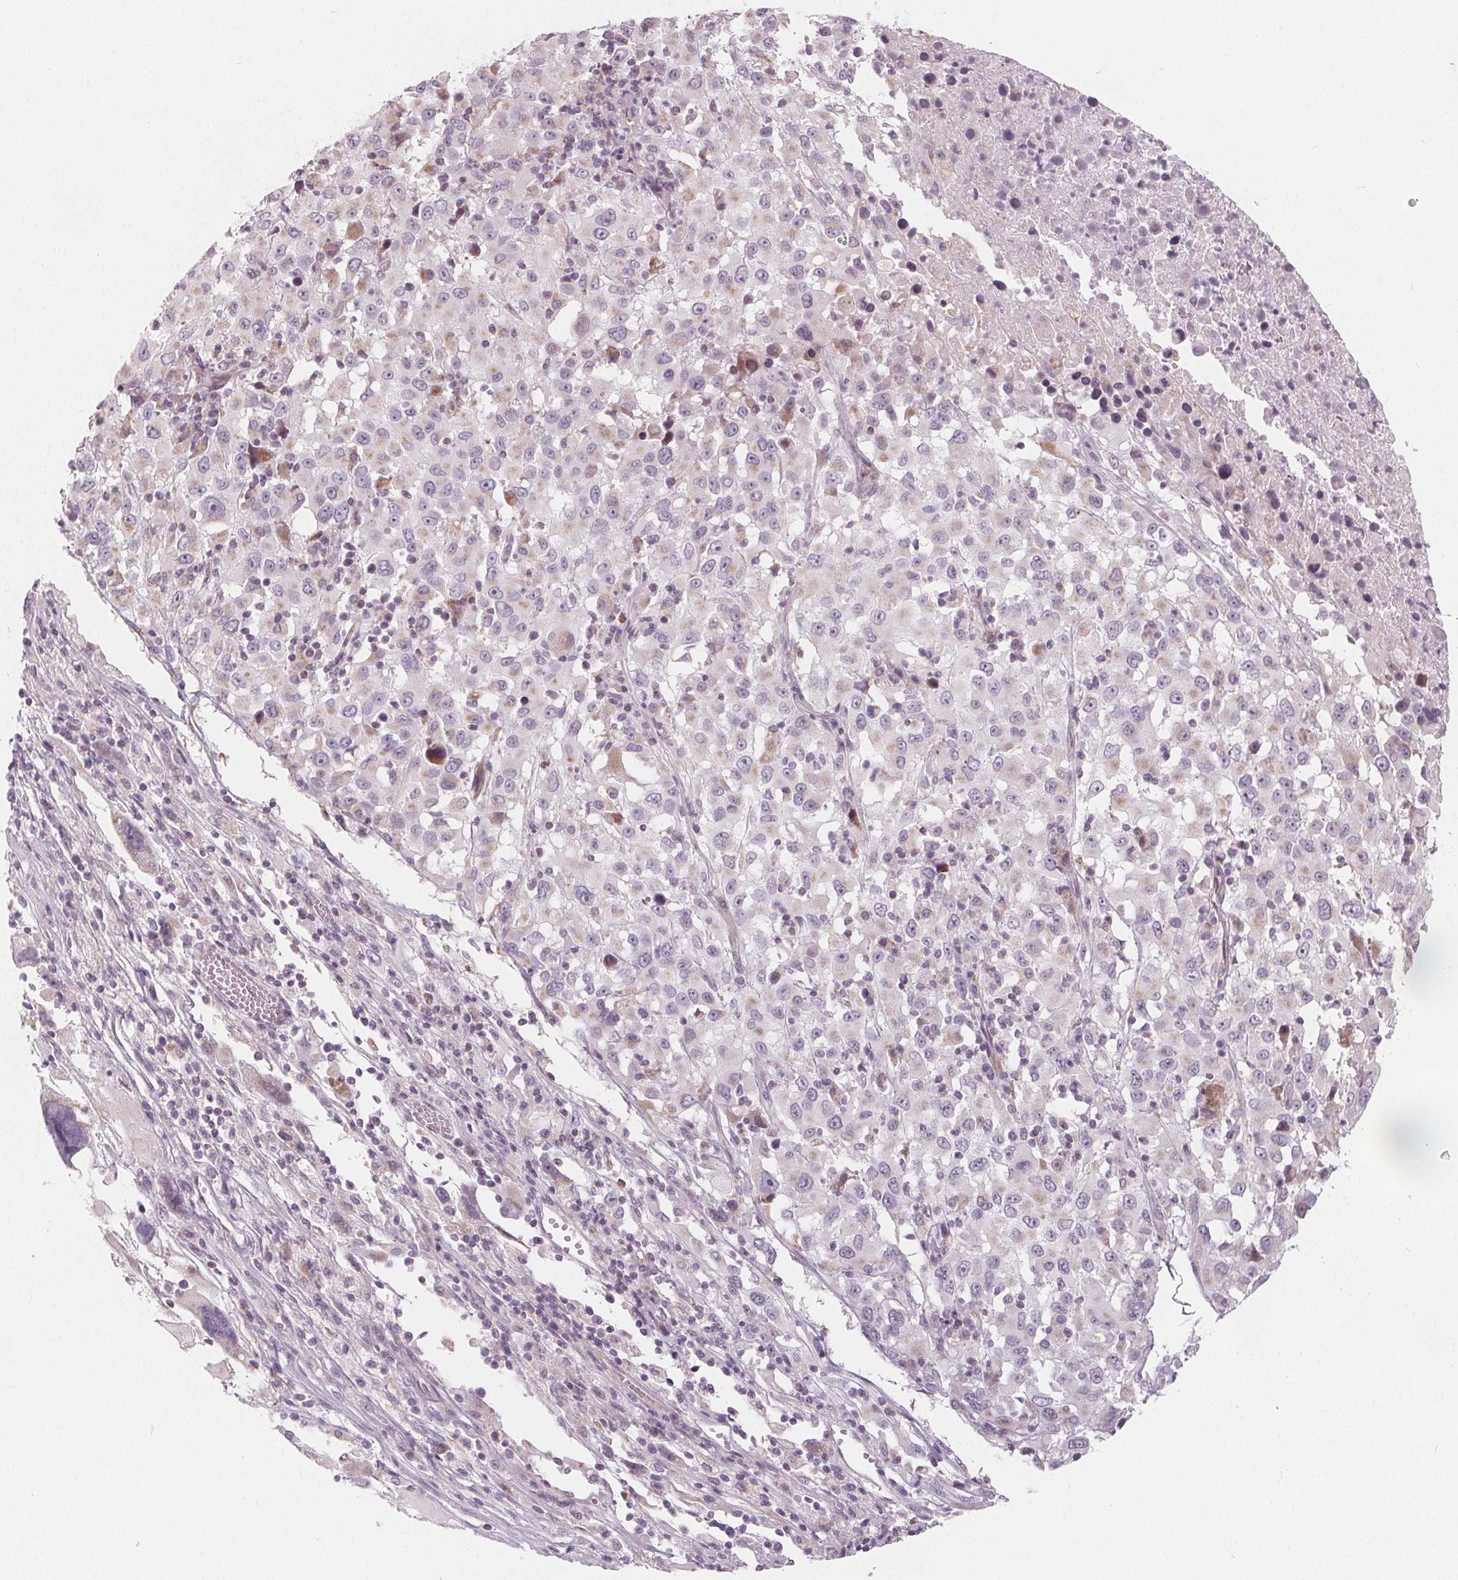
{"staining": {"intensity": "negative", "quantity": "none", "location": "none"}, "tissue": "melanoma", "cell_type": "Tumor cells", "image_type": "cancer", "snomed": [{"axis": "morphology", "description": "Malignant melanoma, Metastatic site"}, {"axis": "topography", "description": "Soft tissue"}], "caption": "High power microscopy micrograph of an immunohistochemistry (IHC) micrograph of malignant melanoma (metastatic site), revealing no significant staining in tumor cells. (Brightfield microscopy of DAB (3,3'-diaminobenzidine) immunohistochemistry (IHC) at high magnification).", "gene": "NUP210L", "patient": {"sex": "male", "age": 50}}